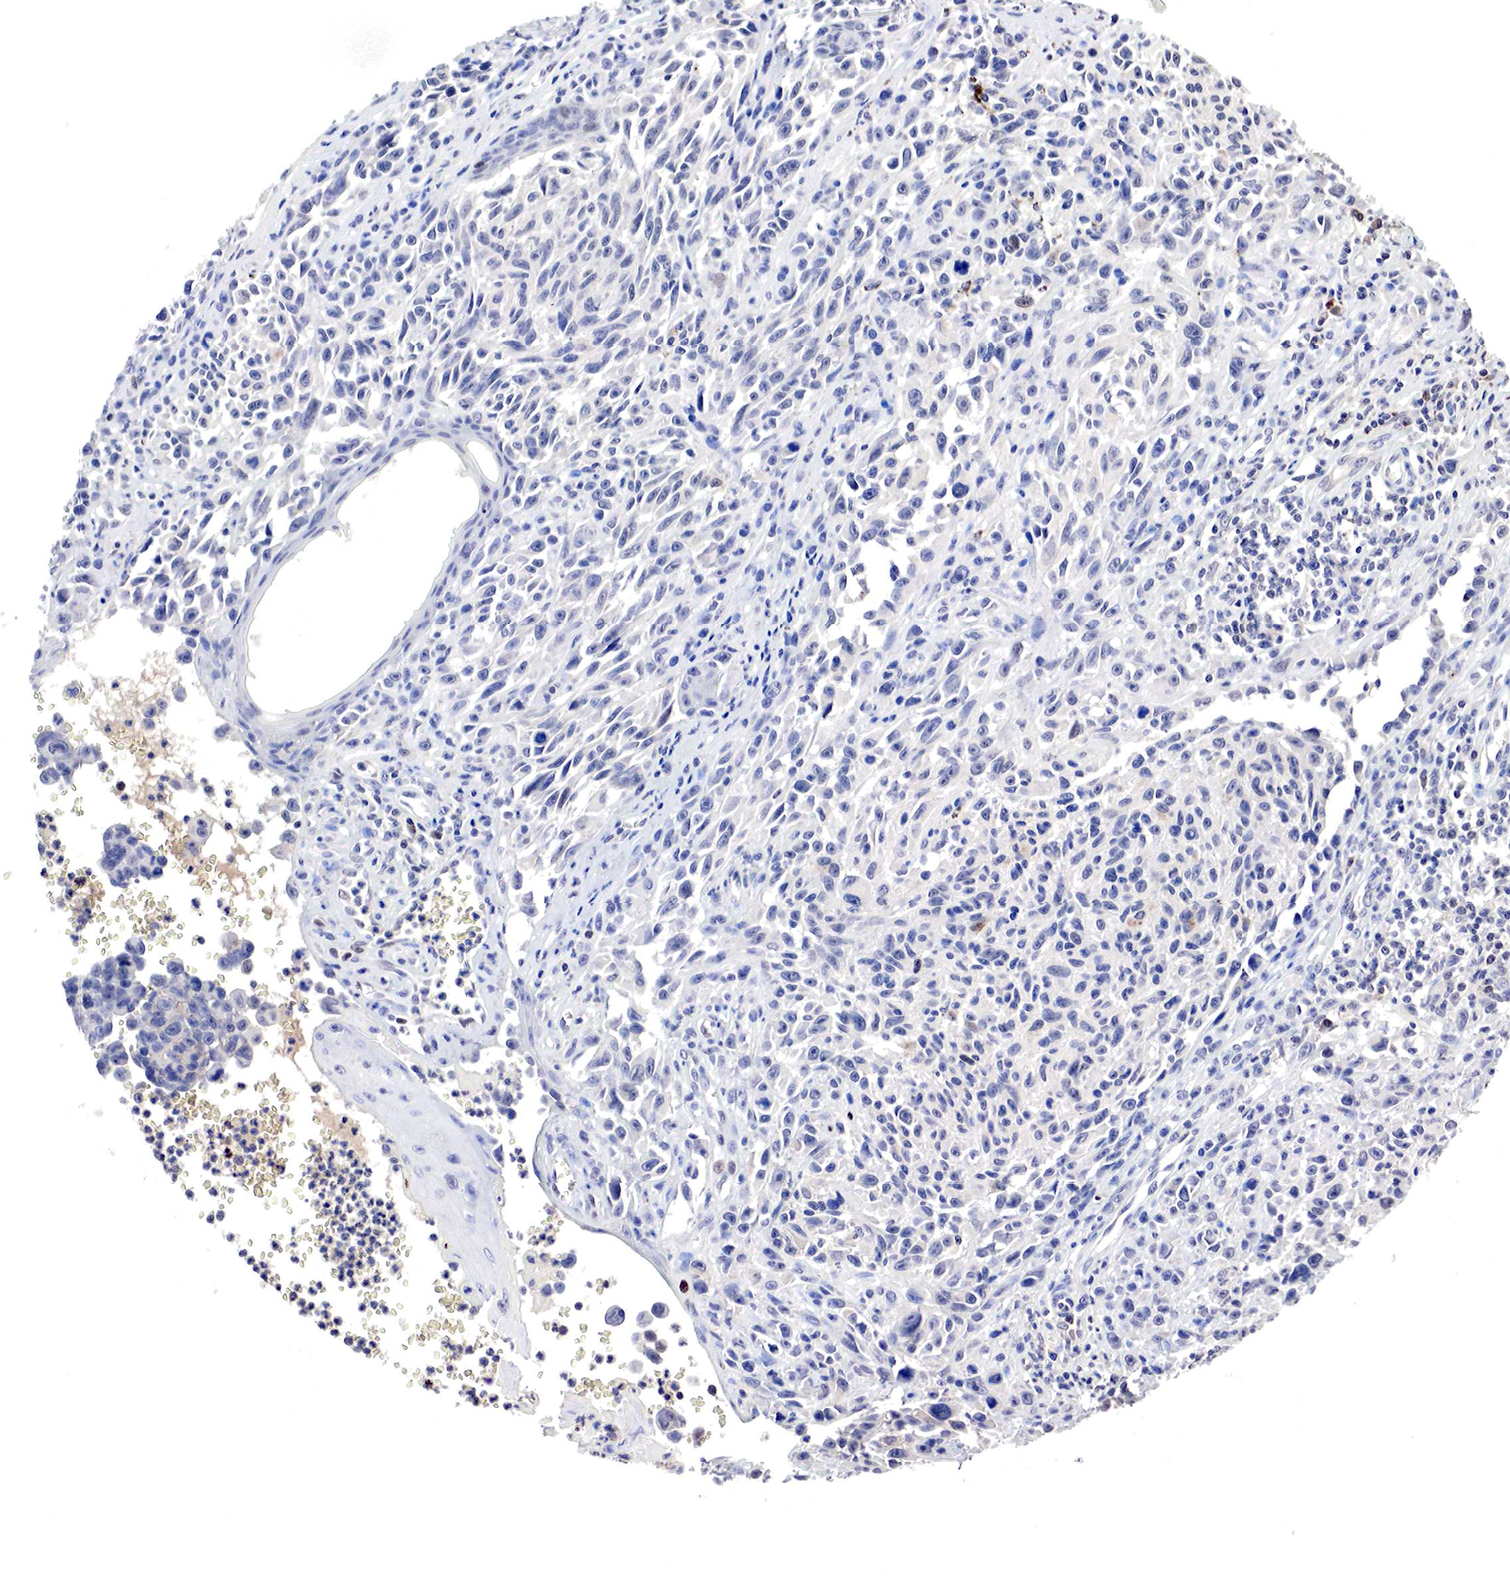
{"staining": {"intensity": "negative", "quantity": "none", "location": "none"}, "tissue": "melanoma", "cell_type": "Tumor cells", "image_type": "cancer", "snomed": [{"axis": "morphology", "description": "Malignant melanoma, NOS"}, {"axis": "topography", "description": "Skin"}], "caption": "This photomicrograph is of malignant melanoma stained with immunohistochemistry (IHC) to label a protein in brown with the nuclei are counter-stained blue. There is no staining in tumor cells. The staining is performed using DAB brown chromogen with nuclei counter-stained in using hematoxylin.", "gene": "DACH2", "patient": {"sex": "female", "age": 82}}